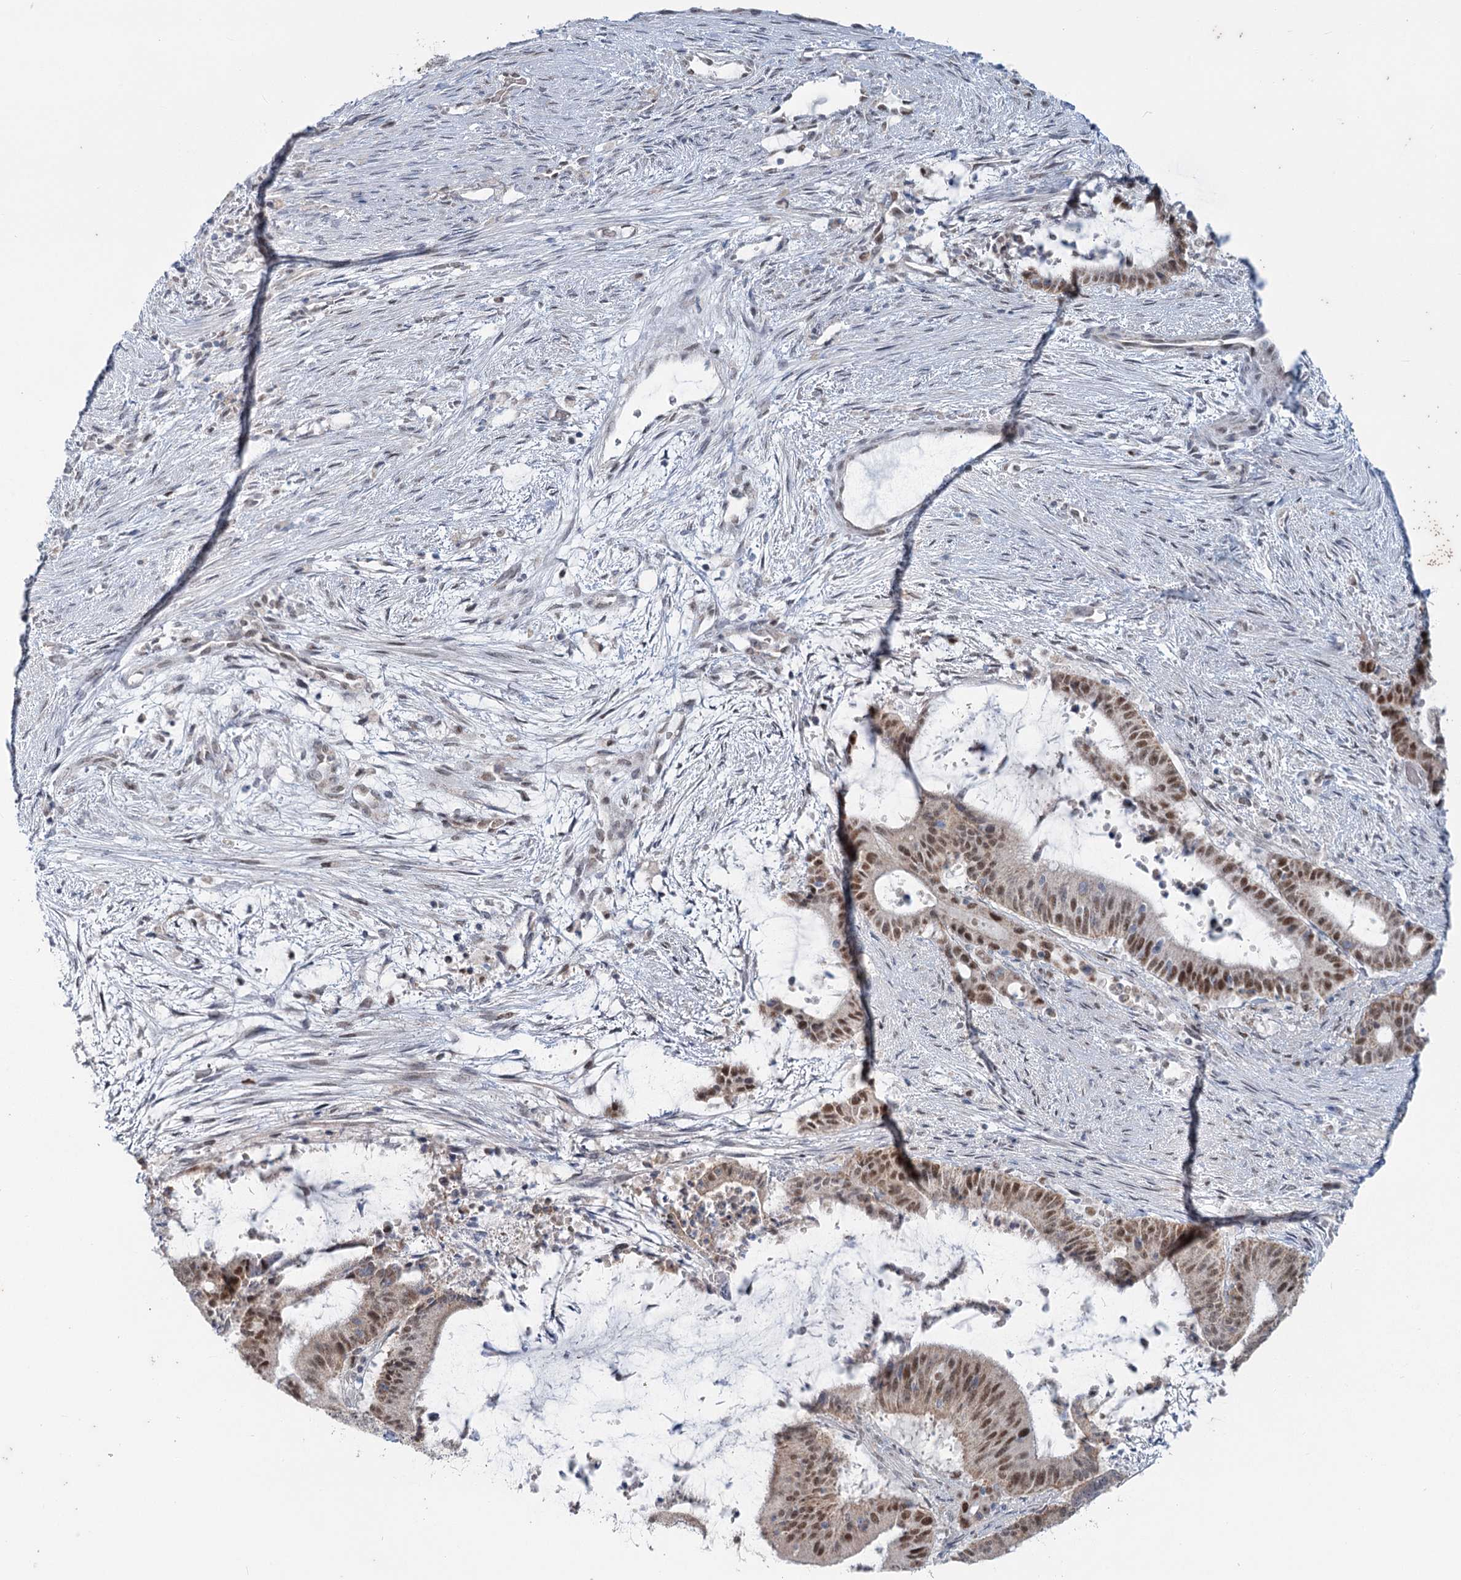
{"staining": {"intensity": "moderate", "quantity": ">75%", "location": "nuclear"}, "tissue": "liver cancer", "cell_type": "Tumor cells", "image_type": "cancer", "snomed": [{"axis": "morphology", "description": "Normal tissue, NOS"}, {"axis": "morphology", "description": "Cholangiocarcinoma"}, {"axis": "topography", "description": "Liver"}, {"axis": "topography", "description": "Peripheral nerve tissue"}], "caption": "Immunohistochemical staining of human liver cholangiocarcinoma reveals moderate nuclear protein expression in about >75% of tumor cells.", "gene": "MTG1", "patient": {"sex": "female", "age": 73}}